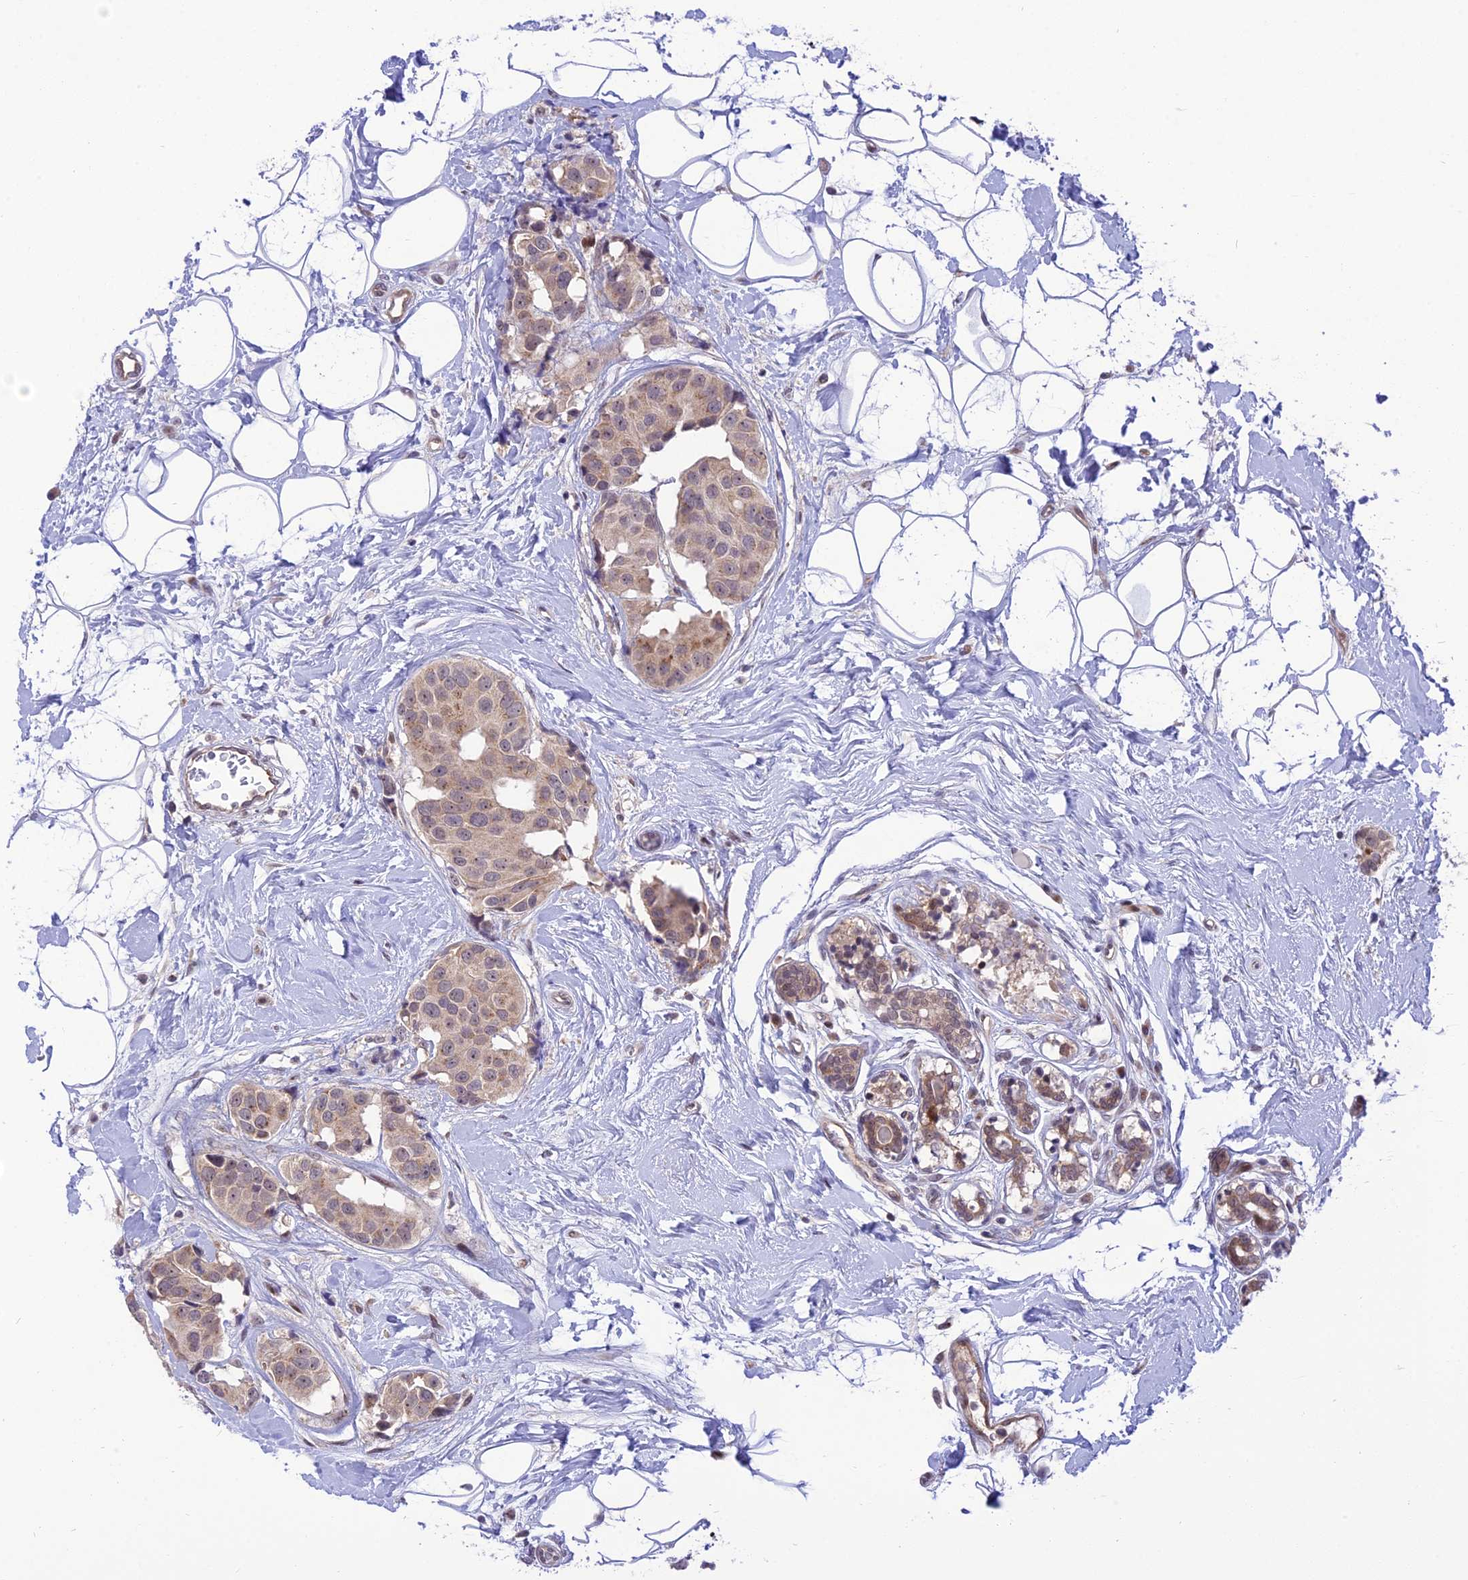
{"staining": {"intensity": "weak", "quantity": ">75%", "location": "cytoplasmic/membranous"}, "tissue": "breast cancer", "cell_type": "Tumor cells", "image_type": "cancer", "snomed": [{"axis": "morphology", "description": "Normal tissue, NOS"}, {"axis": "morphology", "description": "Duct carcinoma"}, {"axis": "topography", "description": "Breast"}], "caption": "Breast cancer (intraductal carcinoma) stained with immunohistochemistry (IHC) reveals weak cytoplasmic/membranous staining in approximately >75% of tumor cells.", "gene": "ZNF837", "patient": {"sex": "female", "age": 39}}